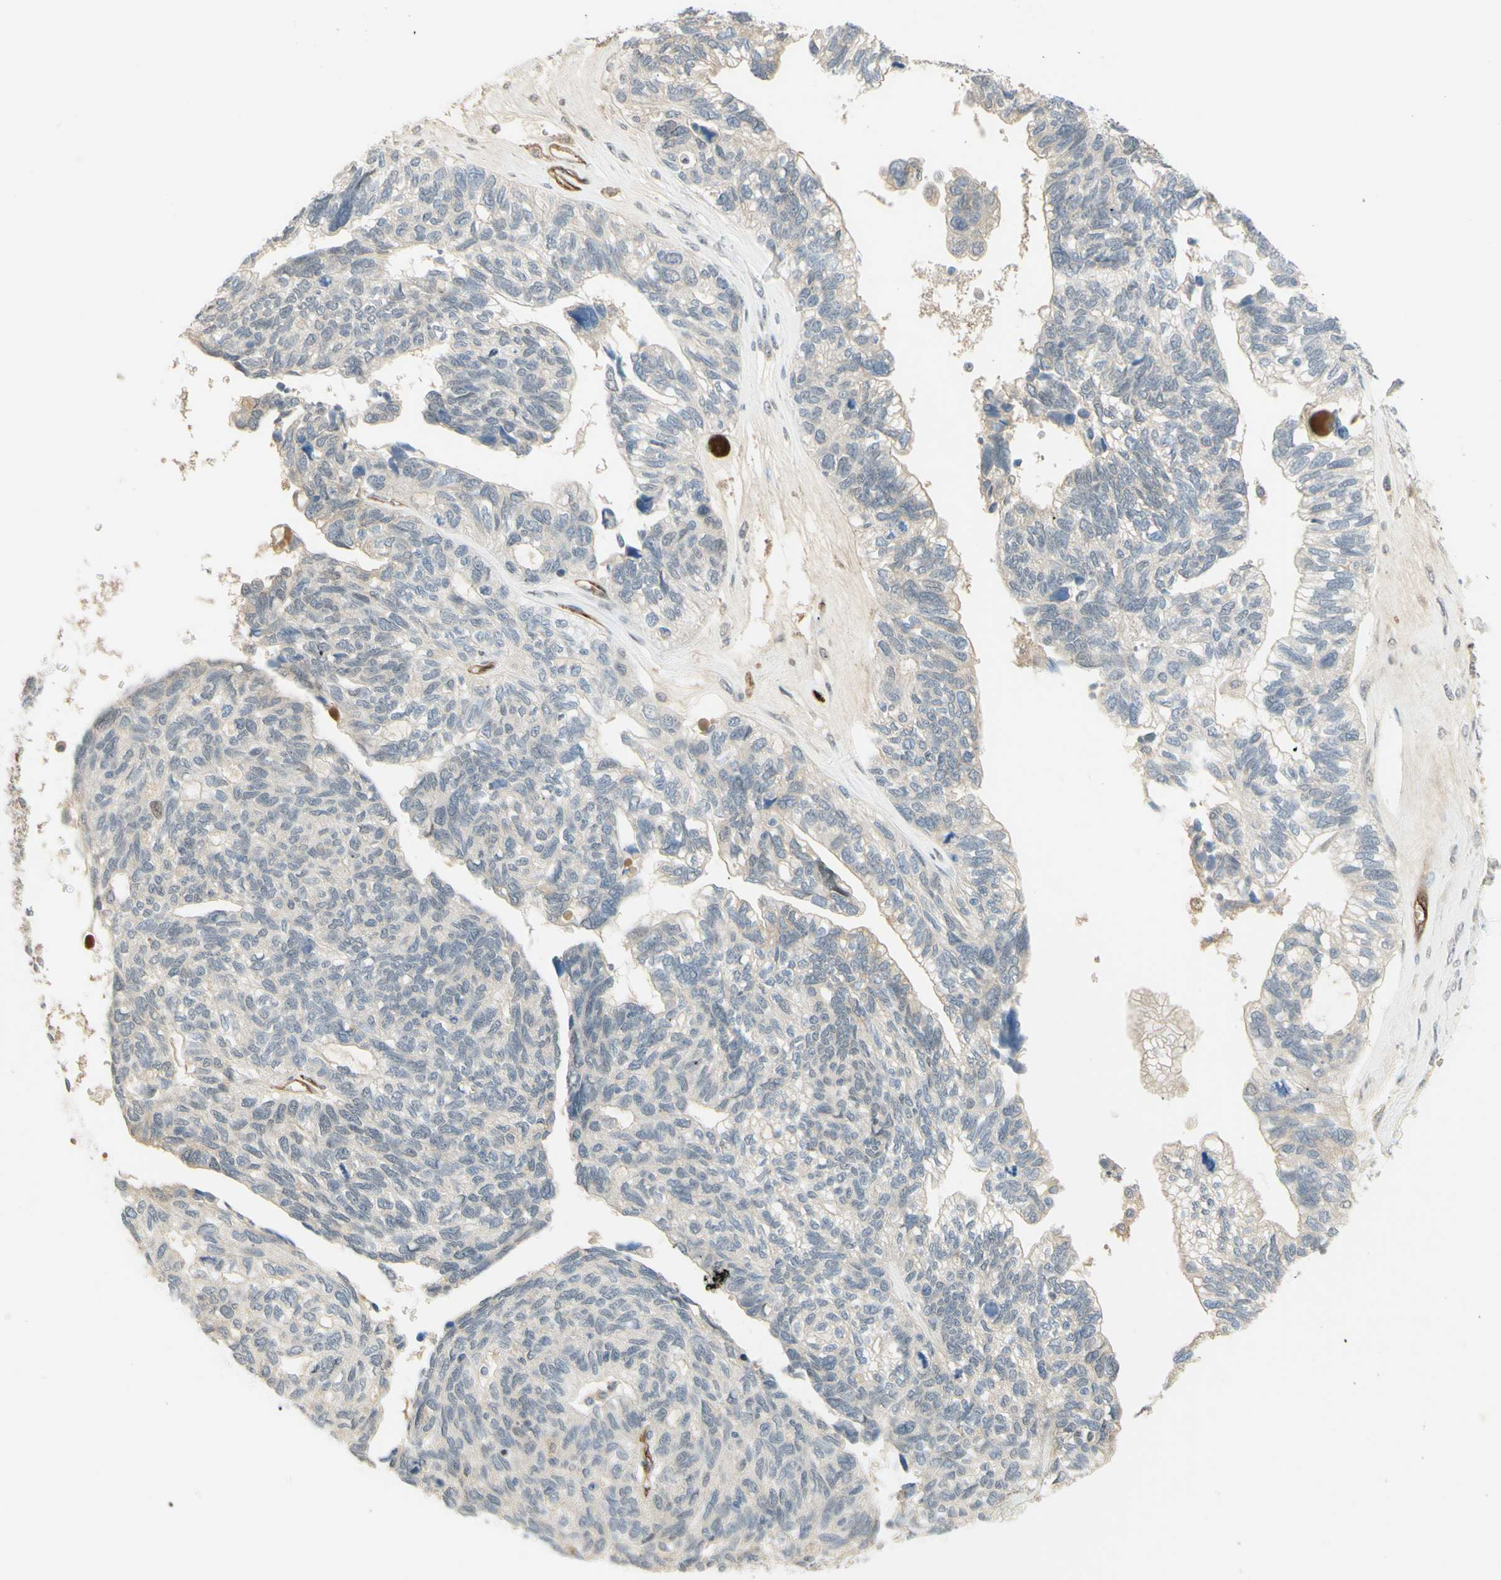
{"staining": {"intensity": "negative", "quantity": "none", "location": "none"}, "tissue": "ovarian cancer", "cell_type": "Tumor cells", "image_type": "cancer", "snomed": [{"axis": "morphology", "description": "Cystadenocarcinoma, serous, NOS"}, {"axis": "topography", "description": "Ovary"}], "caption": "Ovarian cancer (serous cystadenocarcinoma) was stained to show a protein in brown. There is no significant expression in tumor cells.", "gene": "ANGPT2", "patient": {"sex": "female", "age": 79}}